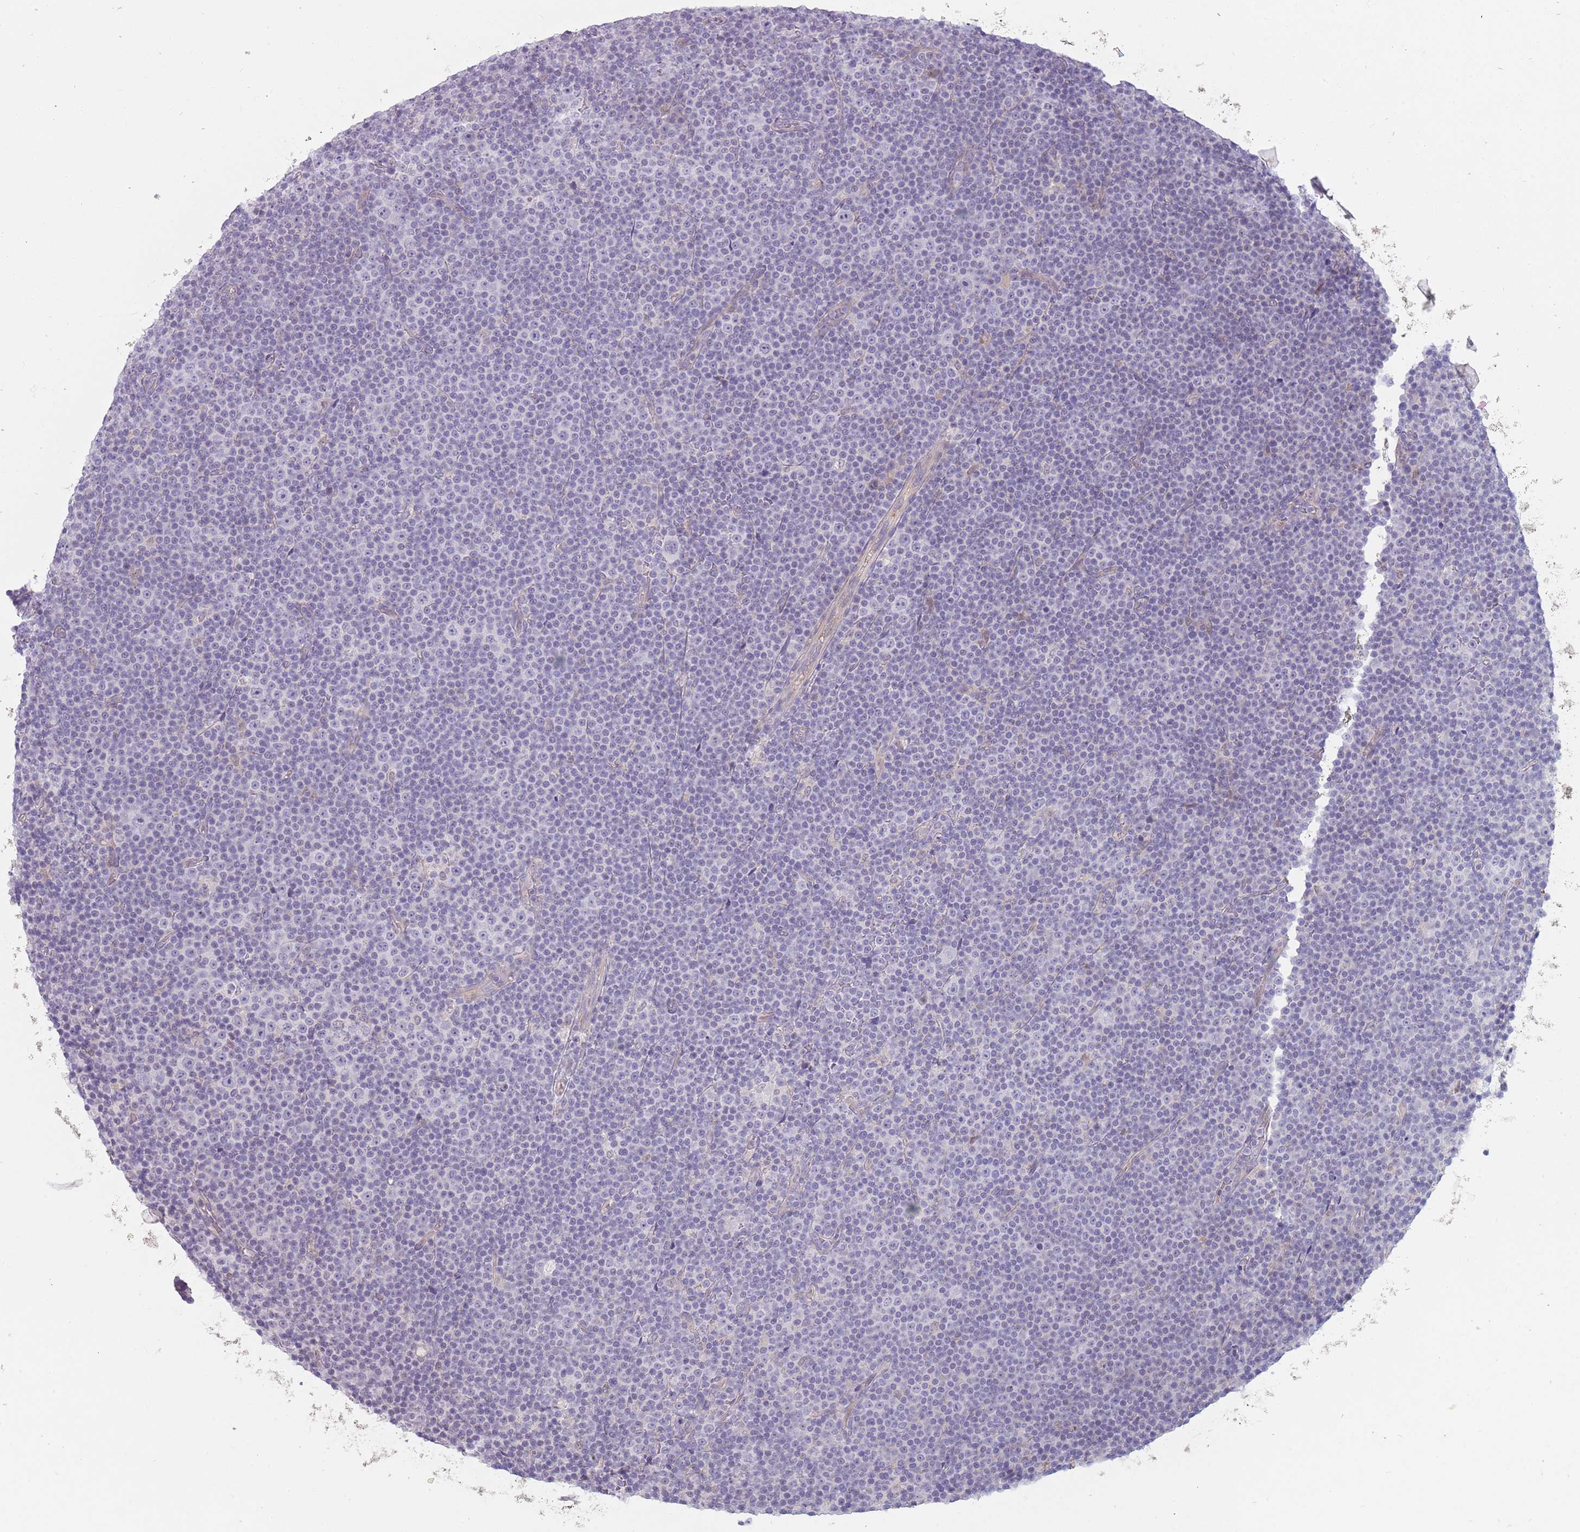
{"staining": {"intensity": "negative", "quantity": "none", "location": "none"}, "tissue": "lymphoma", "cell_type": "Tumor cells", "image_type": "cancer", "snomed": [{"axis": "morphology", "description": "Malignant lymphoma, non-Hodgkin's type, Low grade"}, {"axis": "topography", "description": "Lymph node"}], "caption": "This is an immunohistochemistry photomicrograph of human malignant lymphoma, non-Hodgkin's type (low-grade). There is no staining in tumor cells.", "gene": "DDX4", "patient": {"sex": "female", "age": 67}}